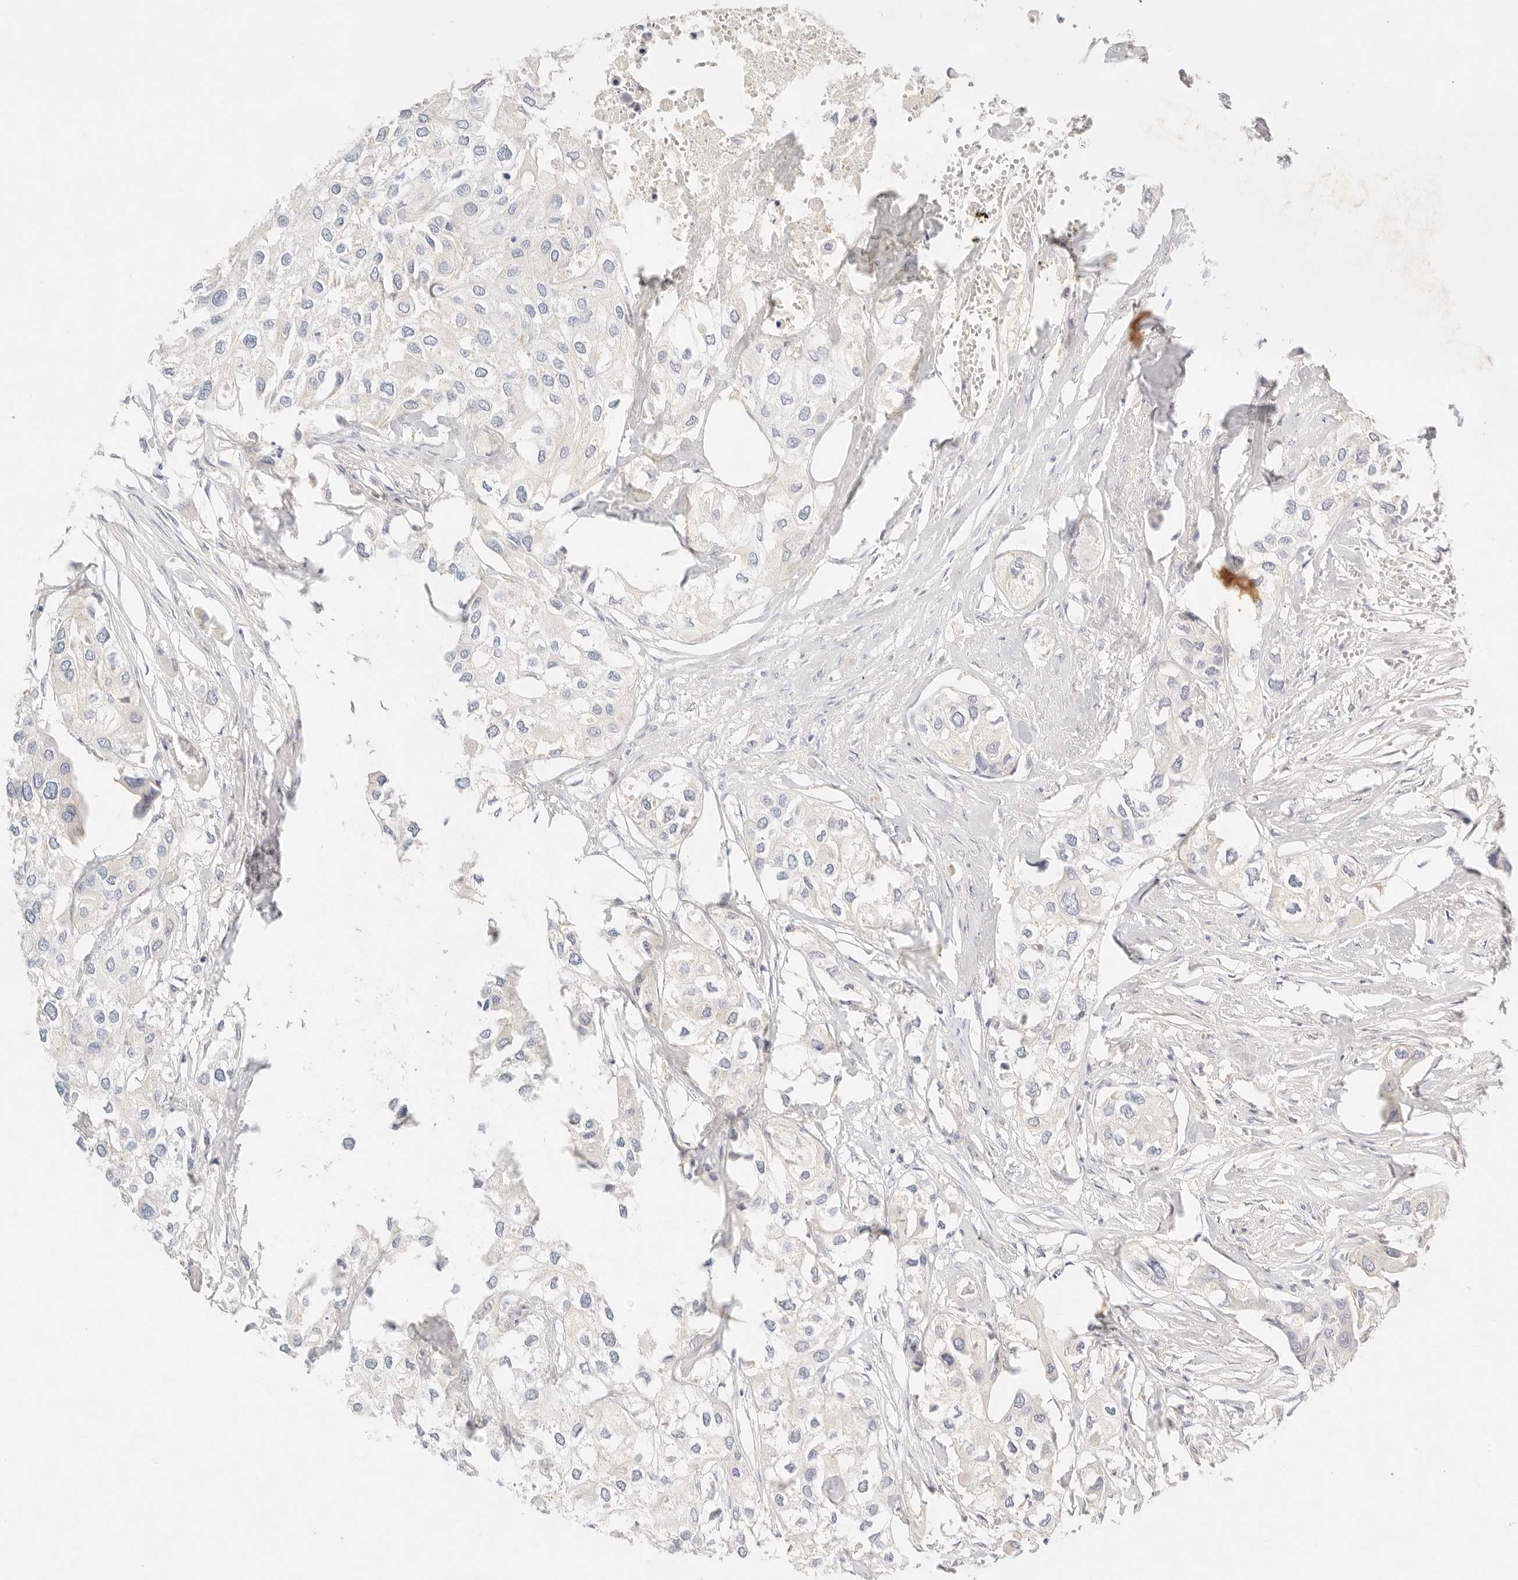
{"staining": {"intensity": "negative", "quantity": "none", "location": "none"}, "tissue": "urothelial cancer", "cell_type": "Tumor cells", "image_type": "cancer", "snomed": [{"axis": "morphology", "description": "Urothelial carcinoma, High grade"}, {"axis": "topography", "description": "Urinary bladder"}], "caption": "Immunohistochemistry histopathology image of neoplastic tissue: urothelial carcinoma (high-grade) stained with DAB (3,3'-diaminobenzidine) demonstrates no significant protein positivity in tumor cells. (DAB immunohistochemistry (IHC), high magnification).", "gene": "CEP120", "patient": {"sex": "male", "age": 64}}